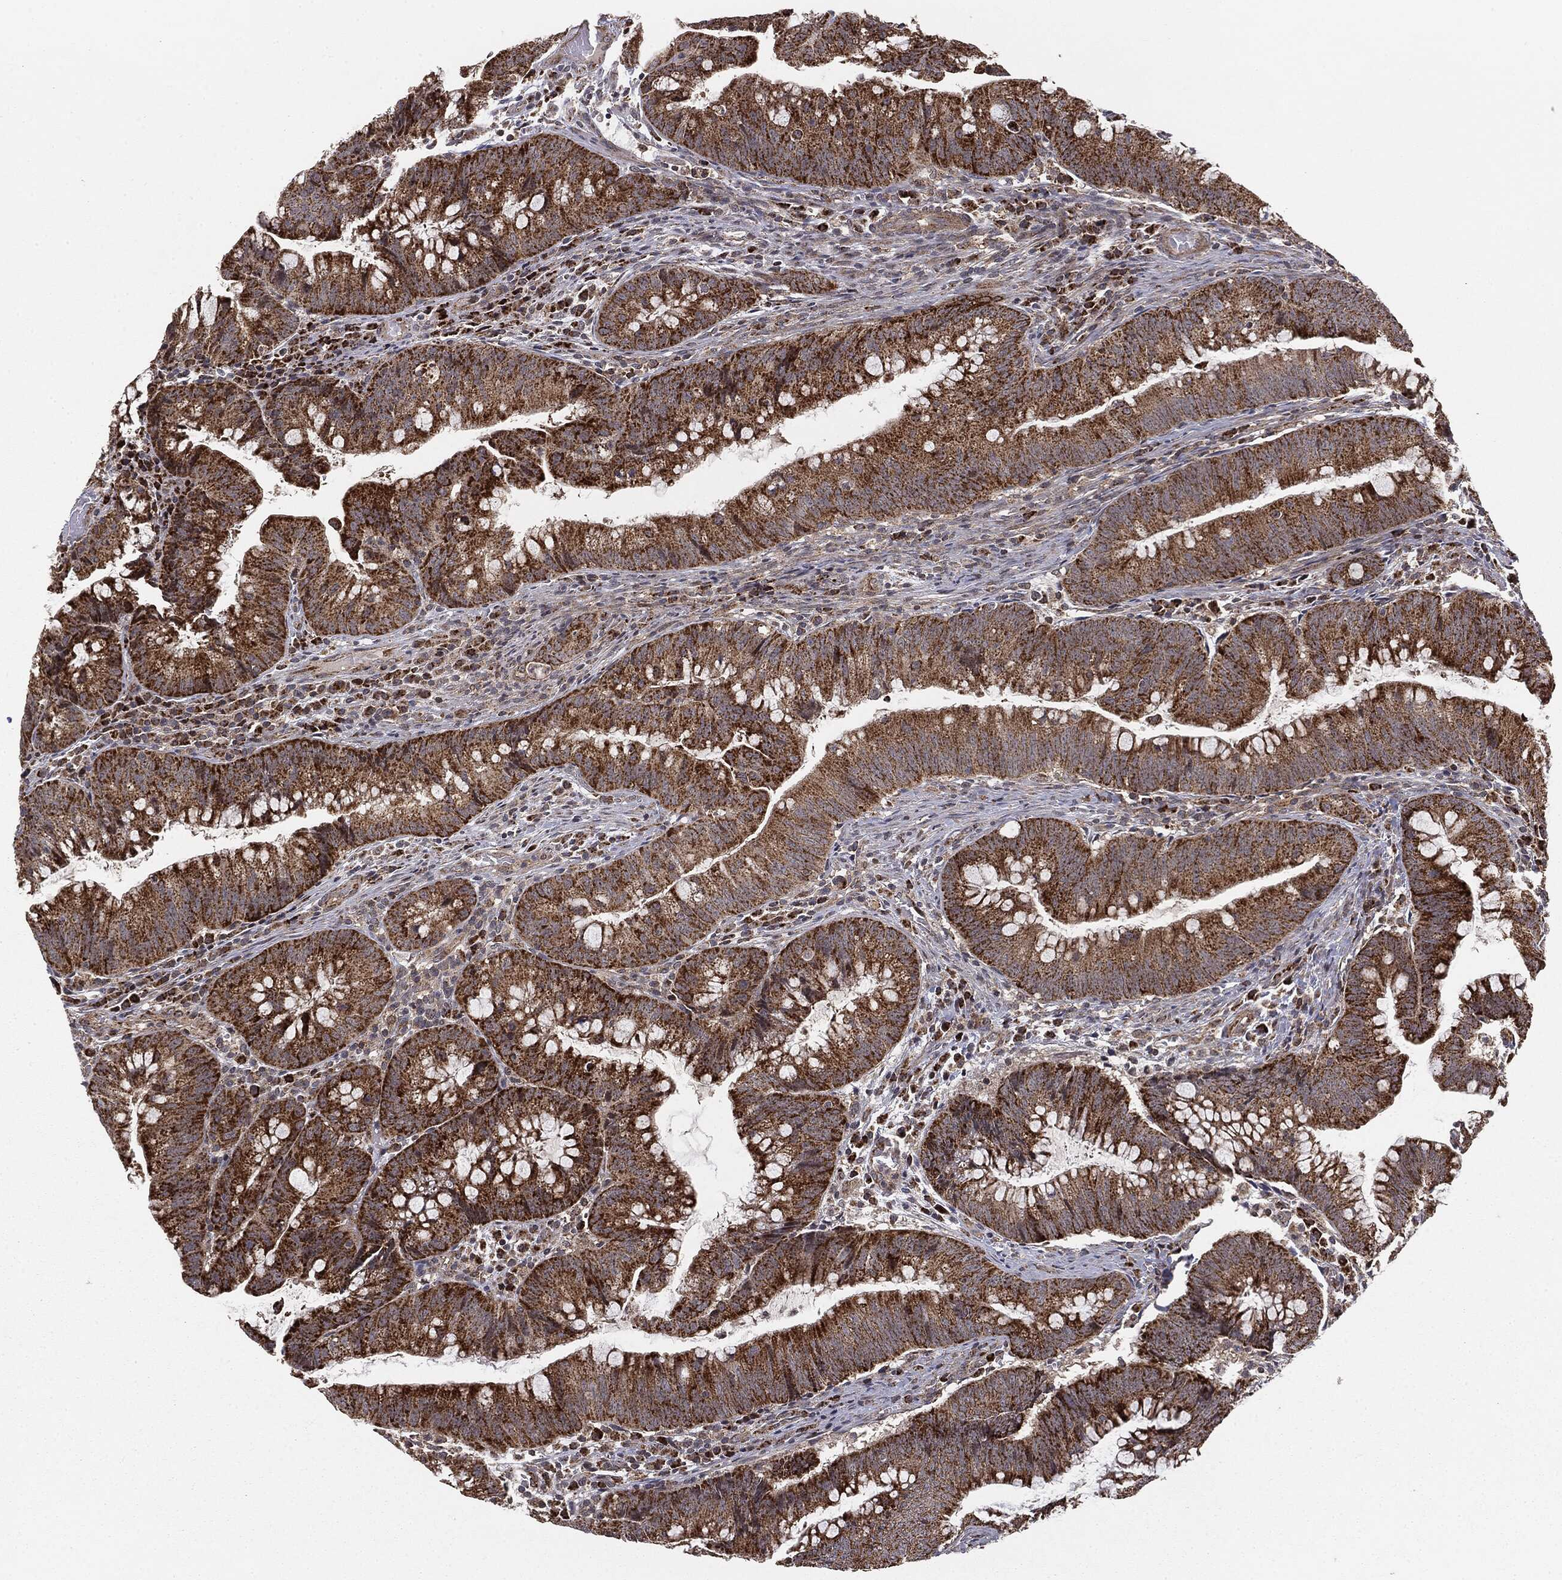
{"staining": {"intensity": "strong", "quantity": ">75%", "location": "cytoplasmic/membranous"}, "tissue": "colorectal cancer", "cell_type": "Tumor cells", "image_type": "cancer", "snomed": [{"axis": "morphology", "description": "Adenocarcinoma, NOS"}, {"axis": "topography", "description": "Colon"}], "caption": "Protein analysis of colorectal cancer (adenocarcinoma) tissue reveals strong cytoplasmic/membranous staining in approximately >75% of tumor cells.", "gene": "MTOR", "patient": {"sex": "male", "age": 62}}